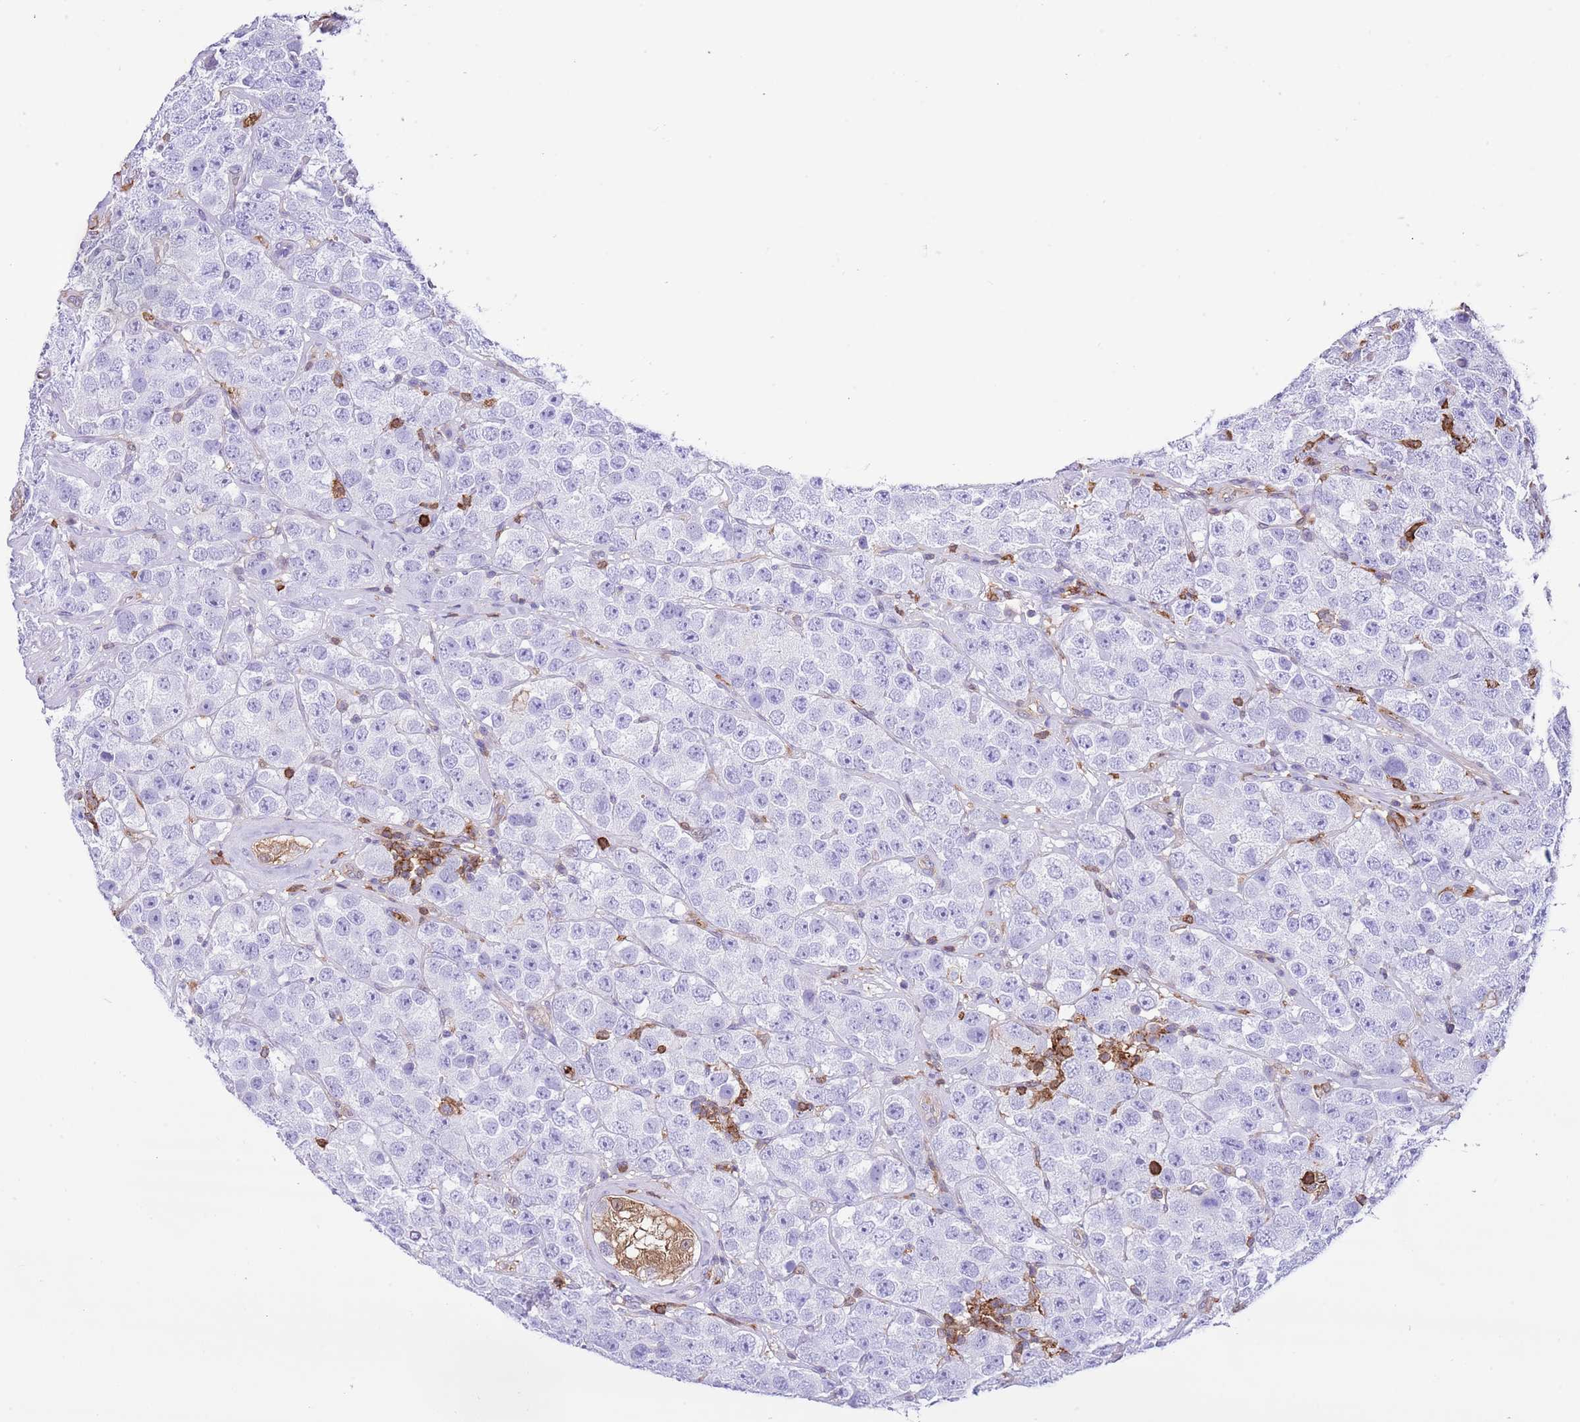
{"staining": {"intensity": "negative", "quantity": "none", "location": "none"}, "tissue": "testis cancer", "cell_type": "Tumor cells", "image_type": "cancer", "snomed": [{"axis": "morphology", "description": "Seminoma, NOS"}, {"axis": "topography", "description": "Testis"}], "caption": "This is an IHC photomicrograph of seminoma (testis). There is no expression in tumor cells.", "gene": "EFHD2", "patient": {"sex": "male", "age": 28}}